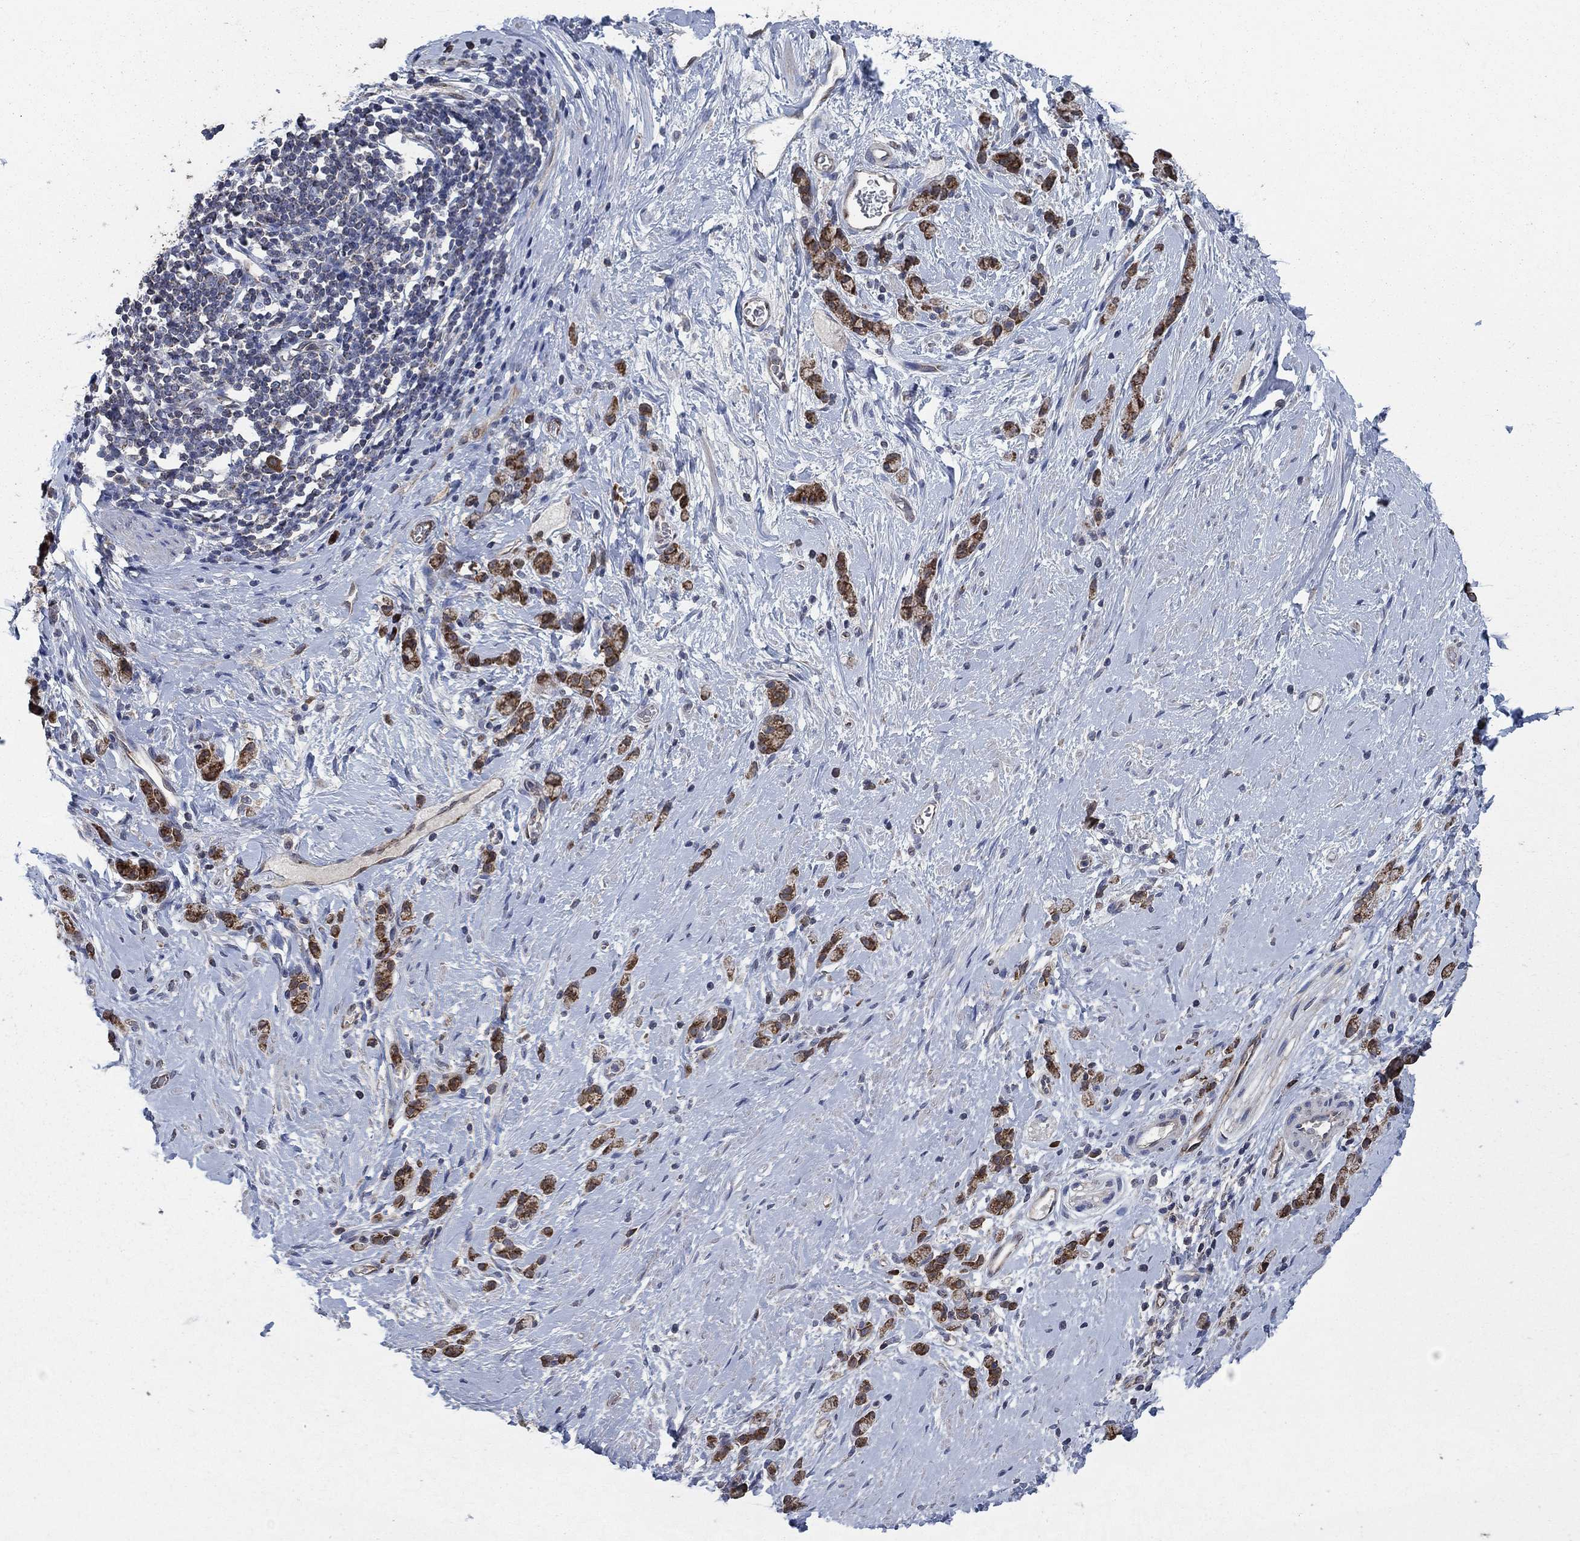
{"staining": {"intensity": "strong", "quantity": ">75%", "location": "cytoplasmic/membranous"}, "tissue": "stomach cancer", "cell_type": "Tumor cells", "image_type": "cancer", "snomed": [{"axis": "morphology", "description": "Adenocarcinoma, NOS"}, {"axis": "topography", "description": "Stomach"}], "caption": "Stomach cancer (adenocarcinoma) stained for a protein (brown) exhibits strong cytoplasmic/membranous positive positivity in about >75% of tumor cells.", "gene": "HID1", "patient": {"sex": "male", "age": 58}}